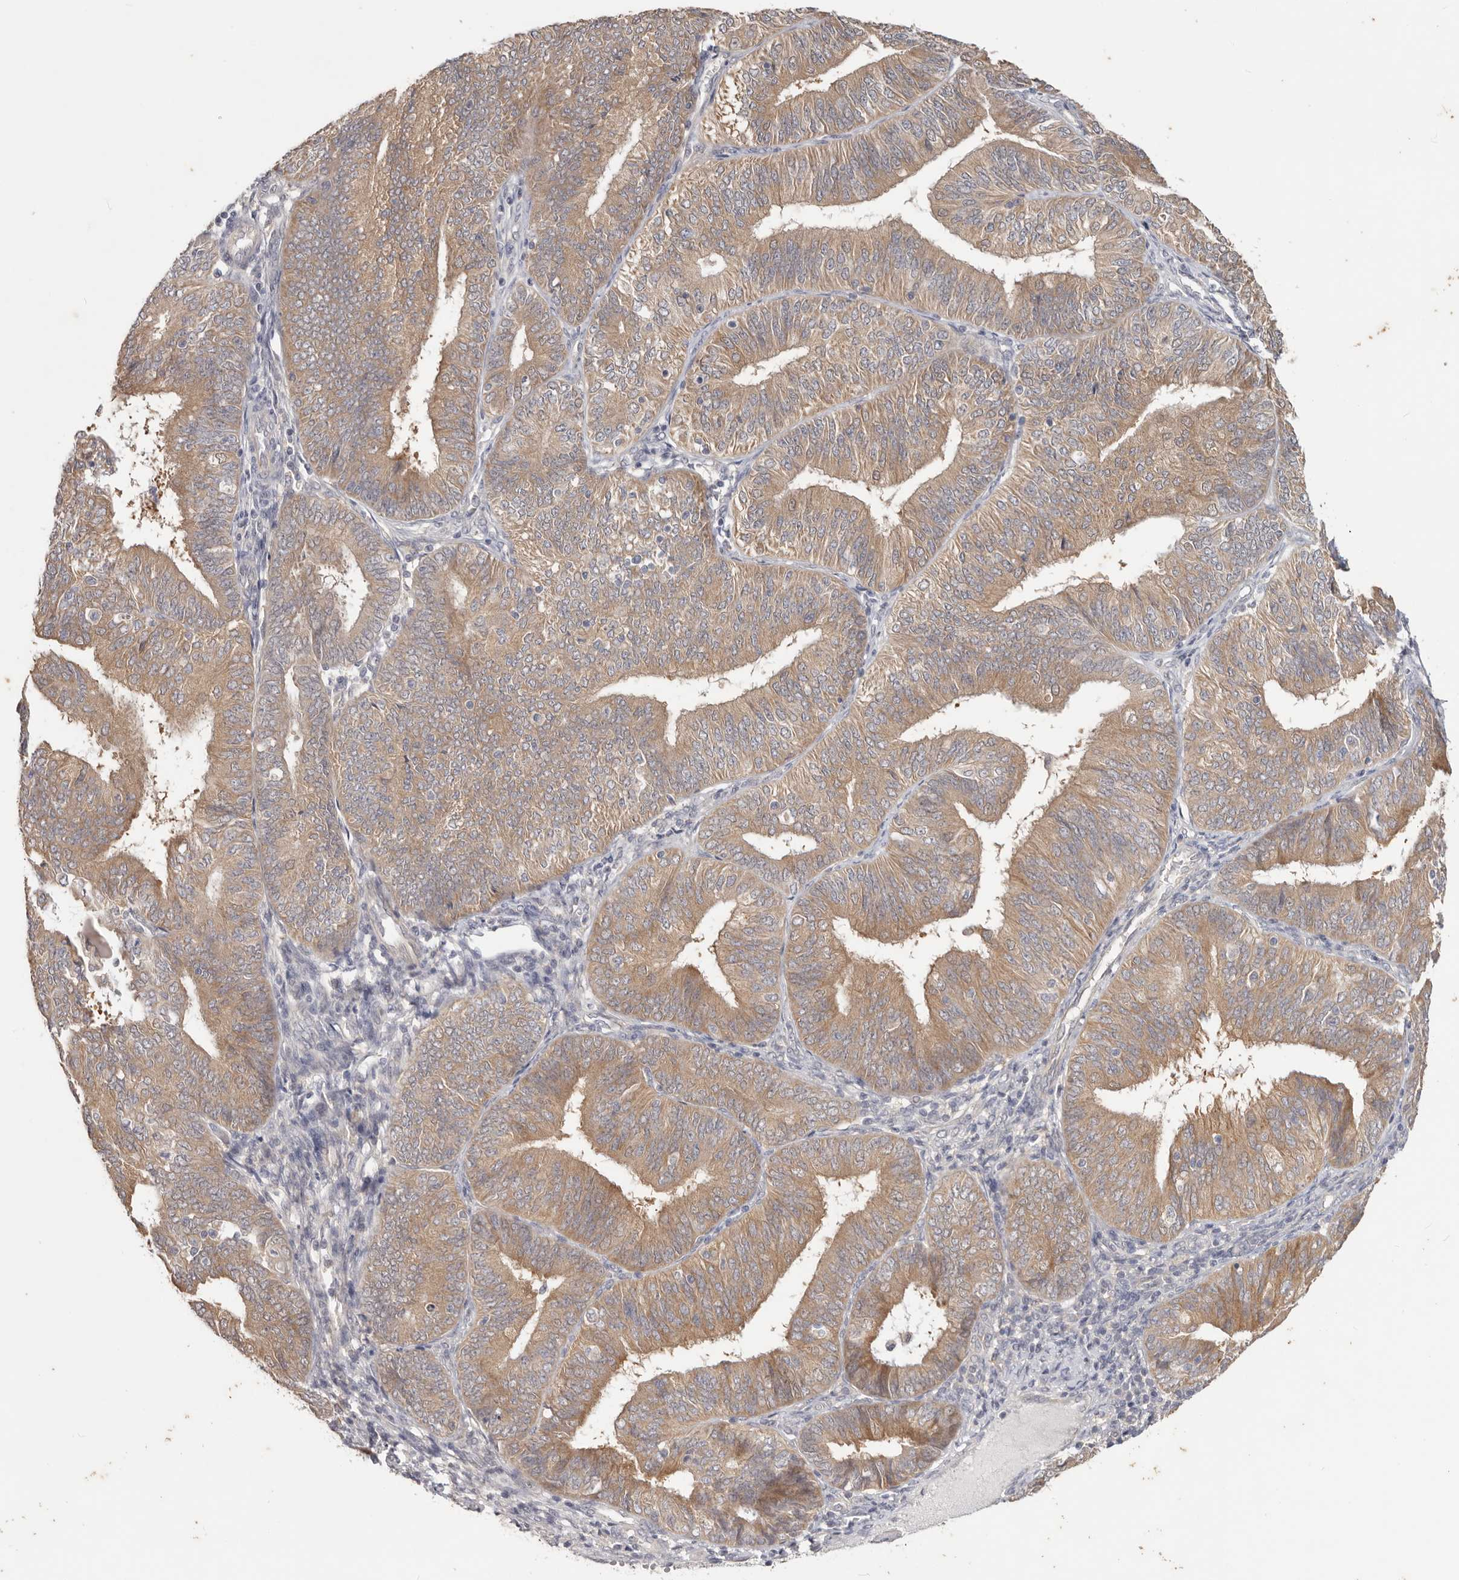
{"staining": {"intensity": "moderate", "quantity": ">75%", "location": "cytoplasmic/membranous"}, "tissue": "endometrial cancer", "cell_type": "Tumor cells", "image_type": "cancer", "snomed": [{"axis": "morphology", "description": "Adenocarcinoma, NOS"}, {"axis": "topography", "description": "Endometrium"}], "caption": "Immunohistochemistry (IHC) image of neoplastic tissue: human endometrial cancer (adenocarcinoma) stained using immunohistochemistry shows medium levels of moderate protein expression localized specifically in the cytoplasmic/membranous of tumor cells, appearing as a cytoplasmic/membranous brown color.", "gene": "WDR77", "patient": {"sex": "female", "age": 58}}